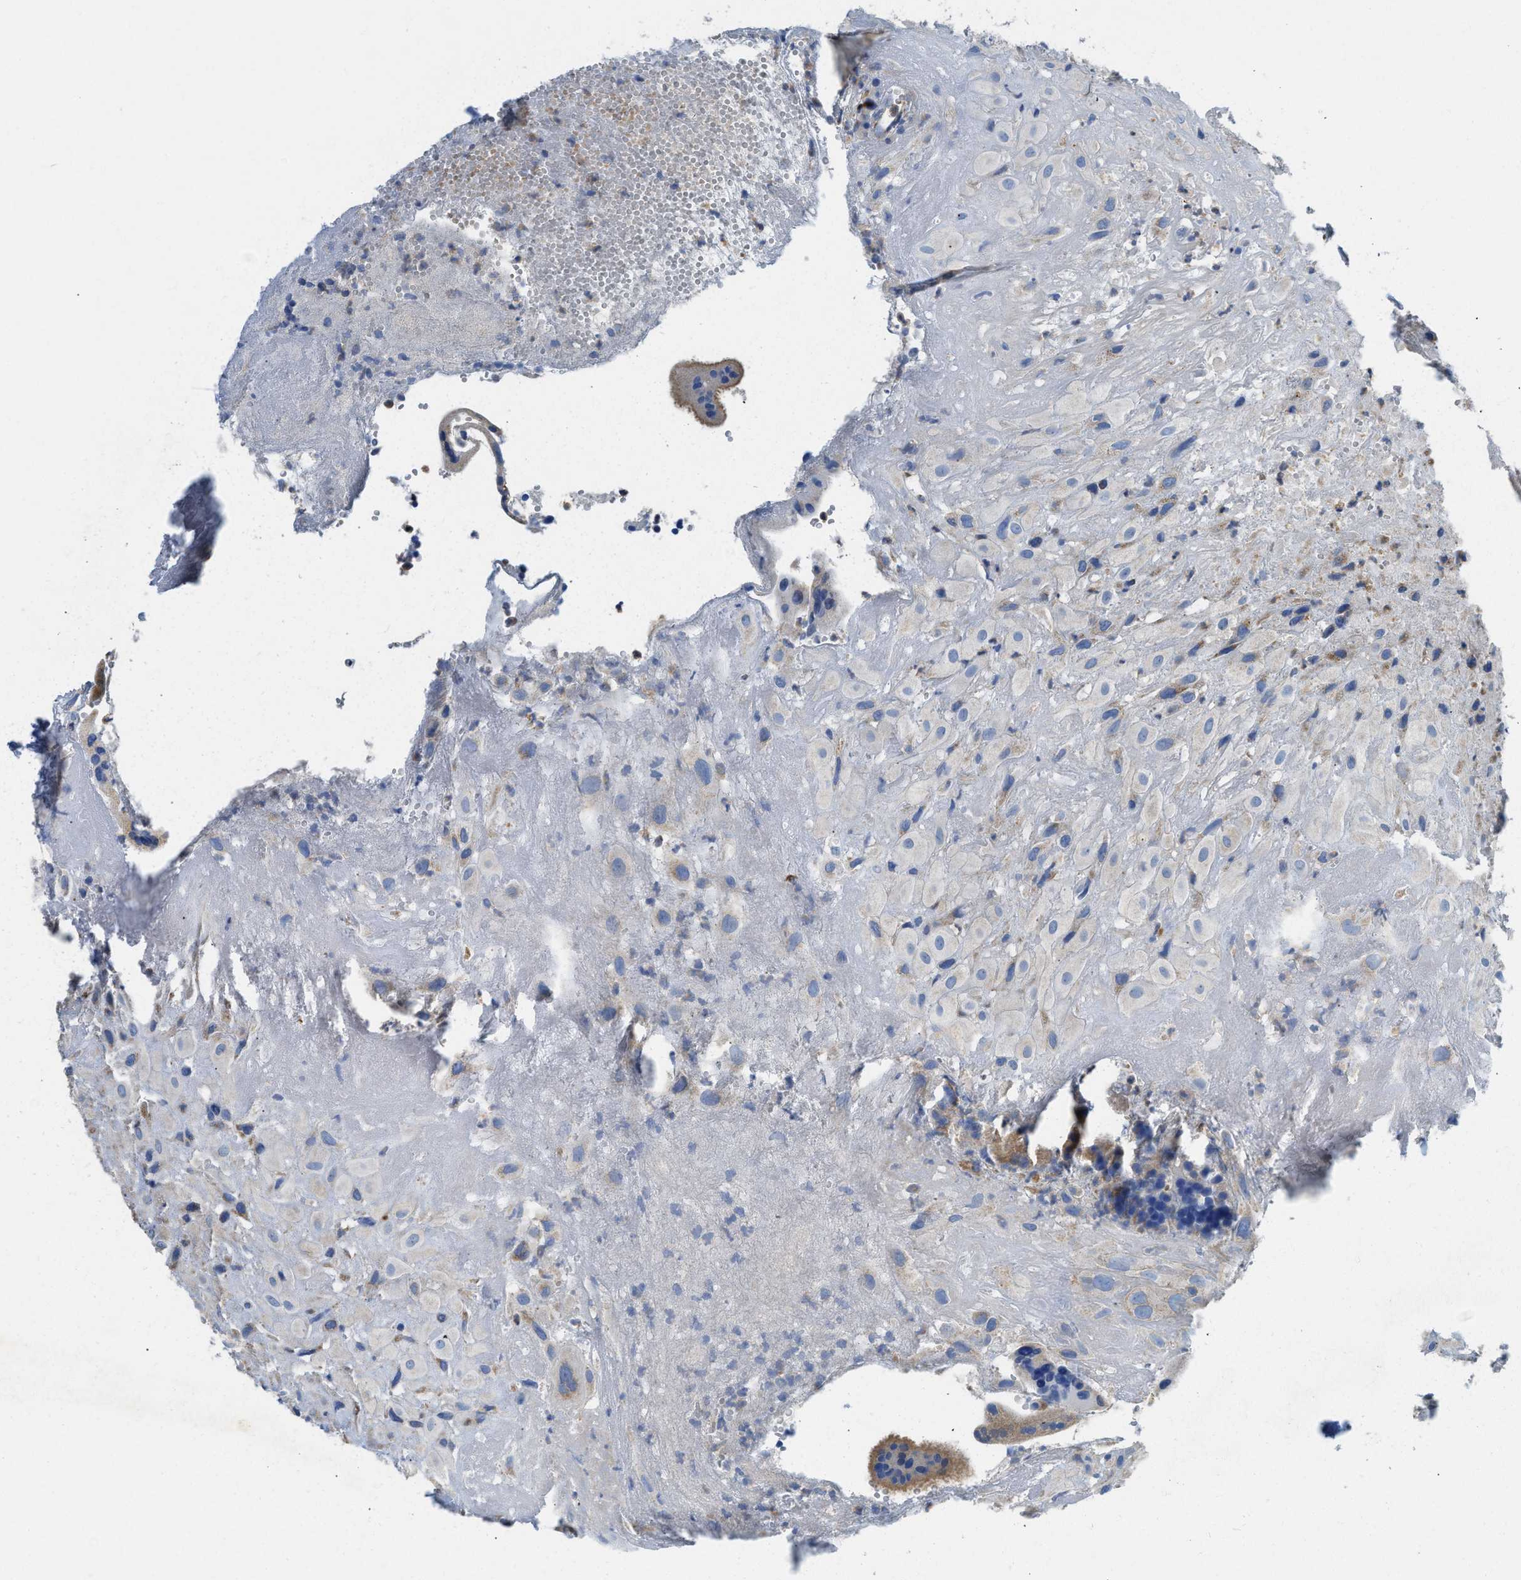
{"staining": {"intensity": "weak", "quantity": "<25%", "location": "cytoplasmic/membranous"}, "tissue": "placenta", "cell_type": "Decidual cells", "image_type": "normal", "snomed": [{"axis": "morphology", "description": "Normal tissue, NOS"}, {"axis": "topography", "description": "Placenta"}], "caption": "Decidual cells are negative for brown protein staining in unremarkable placenta. Brightfield microscopy of IHC stained with DAB (brown) and hematoxylin (blue), captured at high magnification.", "gene": "SLC25A13", "patient": {"sex": "female", "age": 18}}